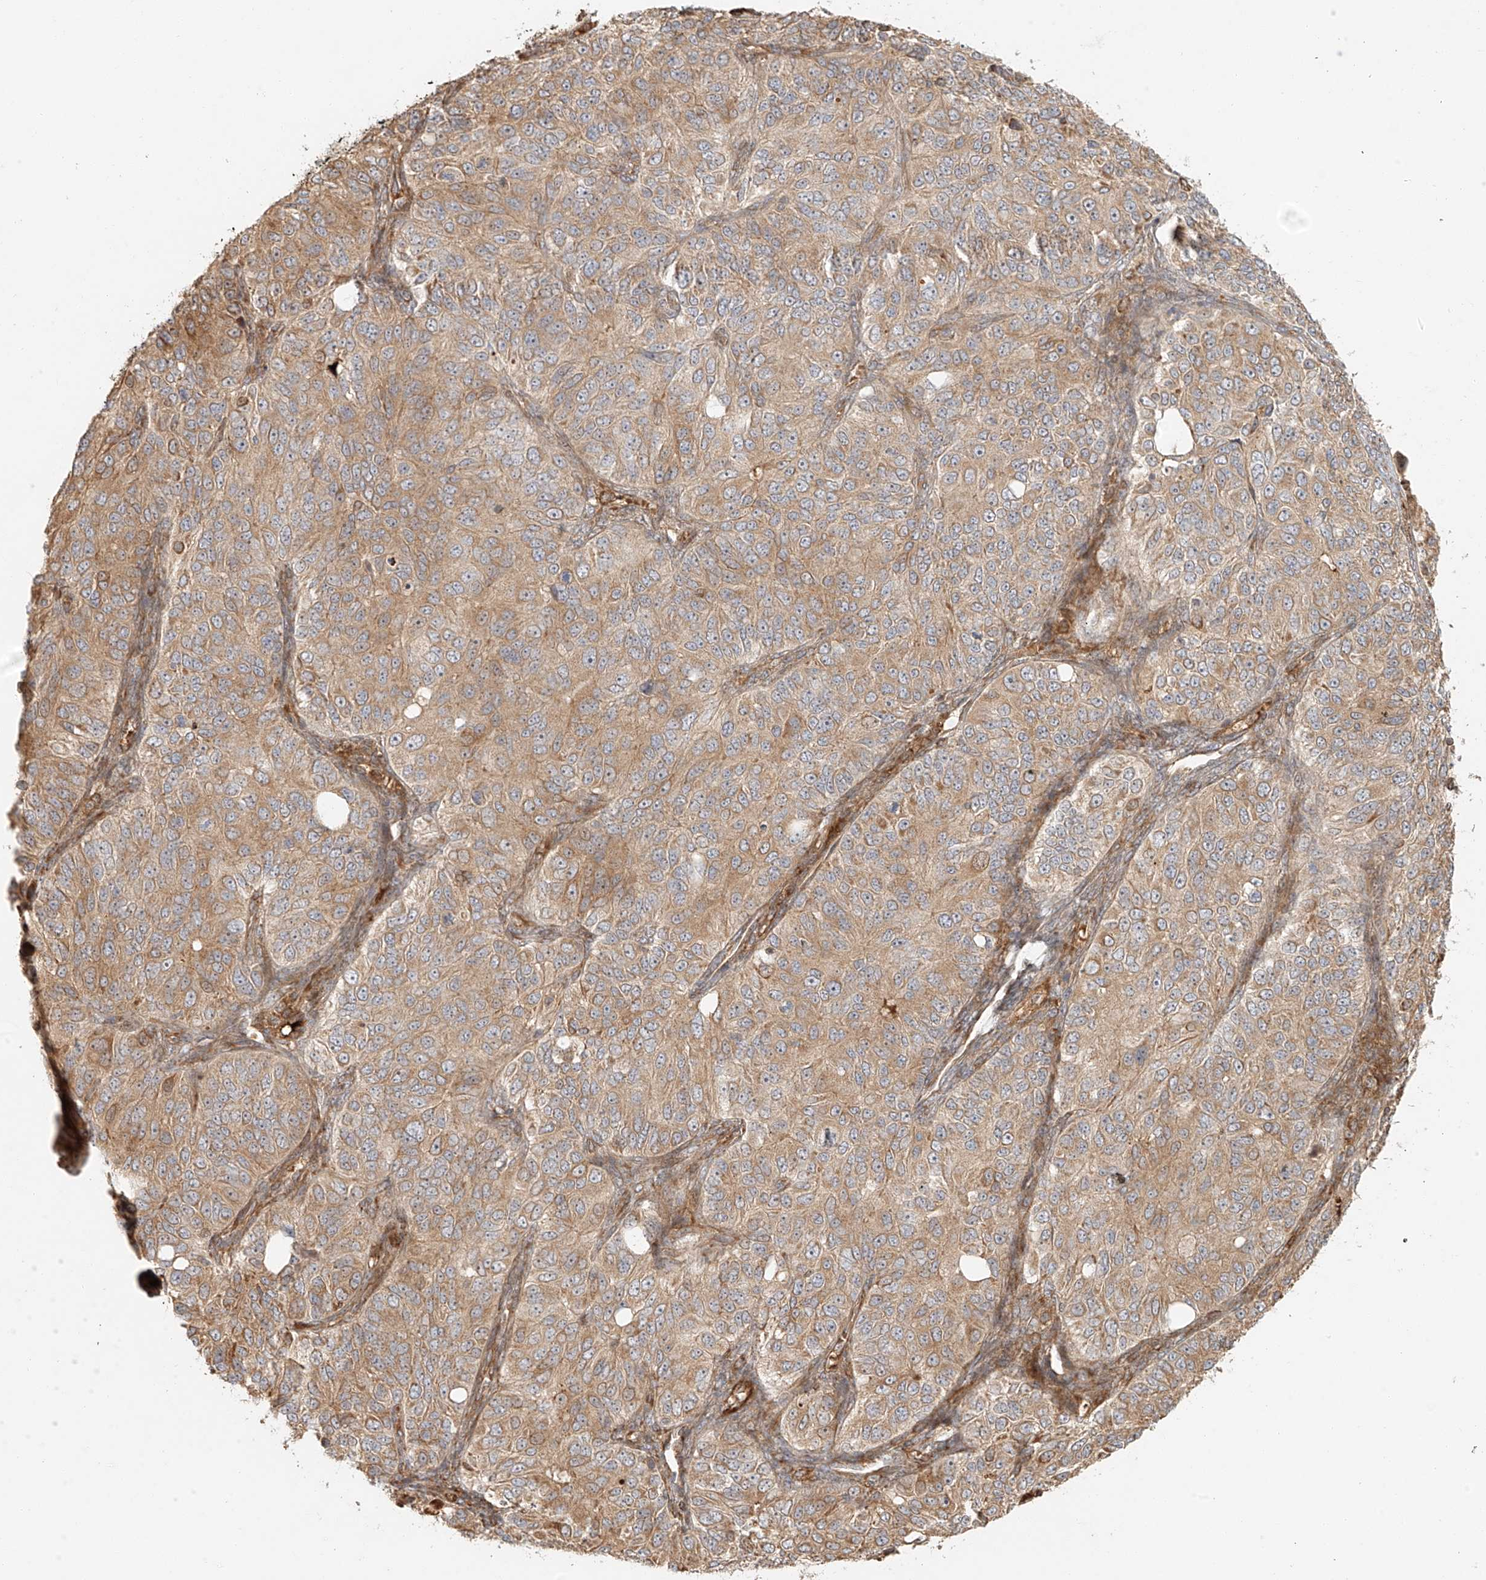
{"staining": {"intensity": "moderate", "quantity": ">75%", "location": "cytoplasmic/membranous"}, "tissue": "ovarian cancer", "cell_type": "Tumor cells", "image_type": "cancer", "snomed": [{"axis": "morphology", "description": "Carcinoma, endometroid"}, {"axis": "topography", "description": "Ovary"}], "caption": "IHC (DAB) staining of human endometroid carcinoma (ovarian) exhibits moderate cytoplasmic/membranous protein staining in about >75% of tumor cells.", "gene": "MIPEP", "patient": {"sex": "female", "age": 51}}